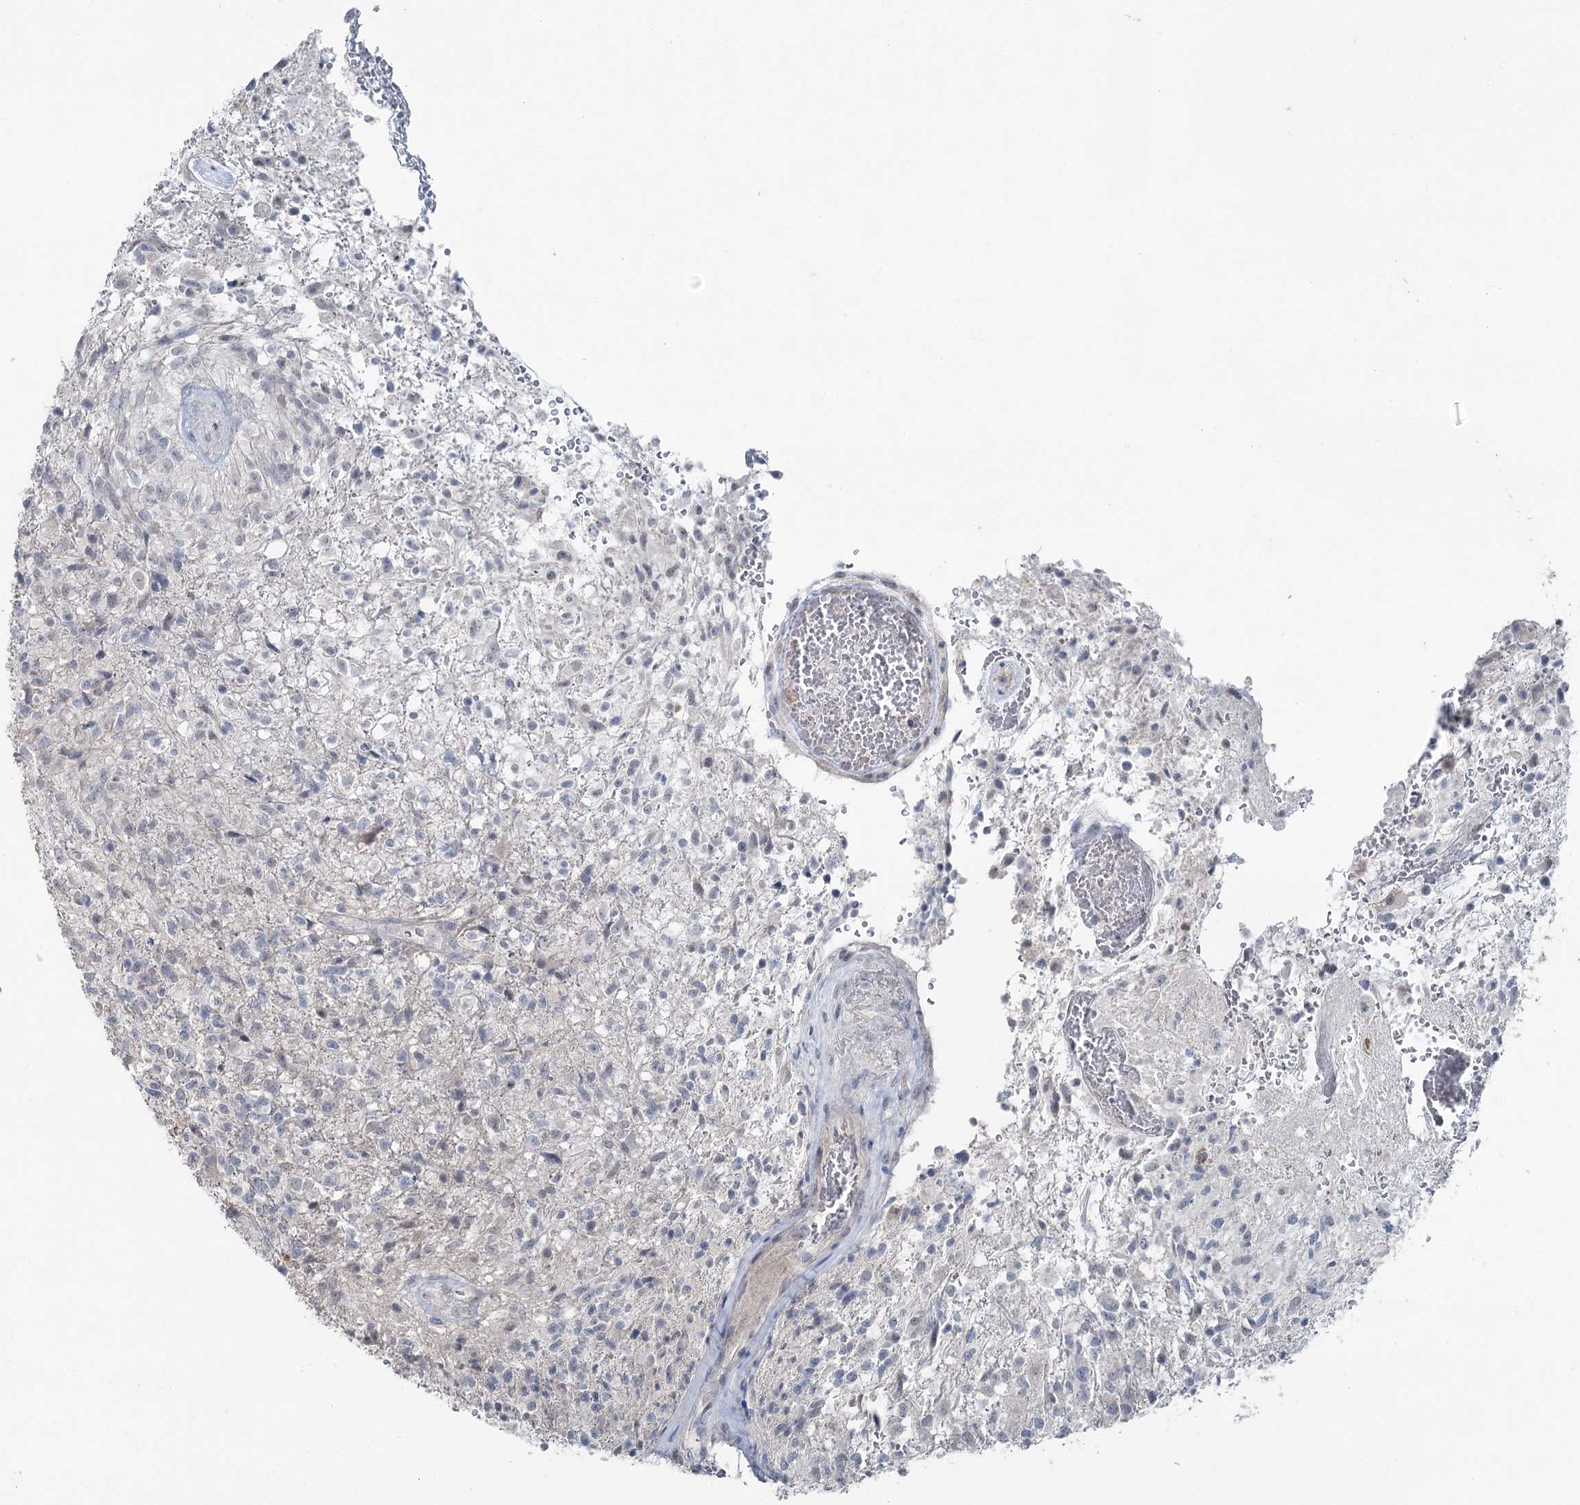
{"staining": {"intensity": "negative", "quantity": "none", "location": "none"}, "tissue": "glioma", "cell_type": "Tumor cells", "image_type": "cancer", "snomed": [{"axis": "morphology", "description": "Glioma, malignant, High grade"}, {"axis": "topography", "description": "Brain"}], "caption": "Glioma was stained to show a protein in brown. There is no significant expression in tumor cells. (Brightfield microscopy of DAB immunohistochemistry (IHC) at high magnification).", "gene": "FAM120B", "patient": {"sex": "male", "age": 56}}